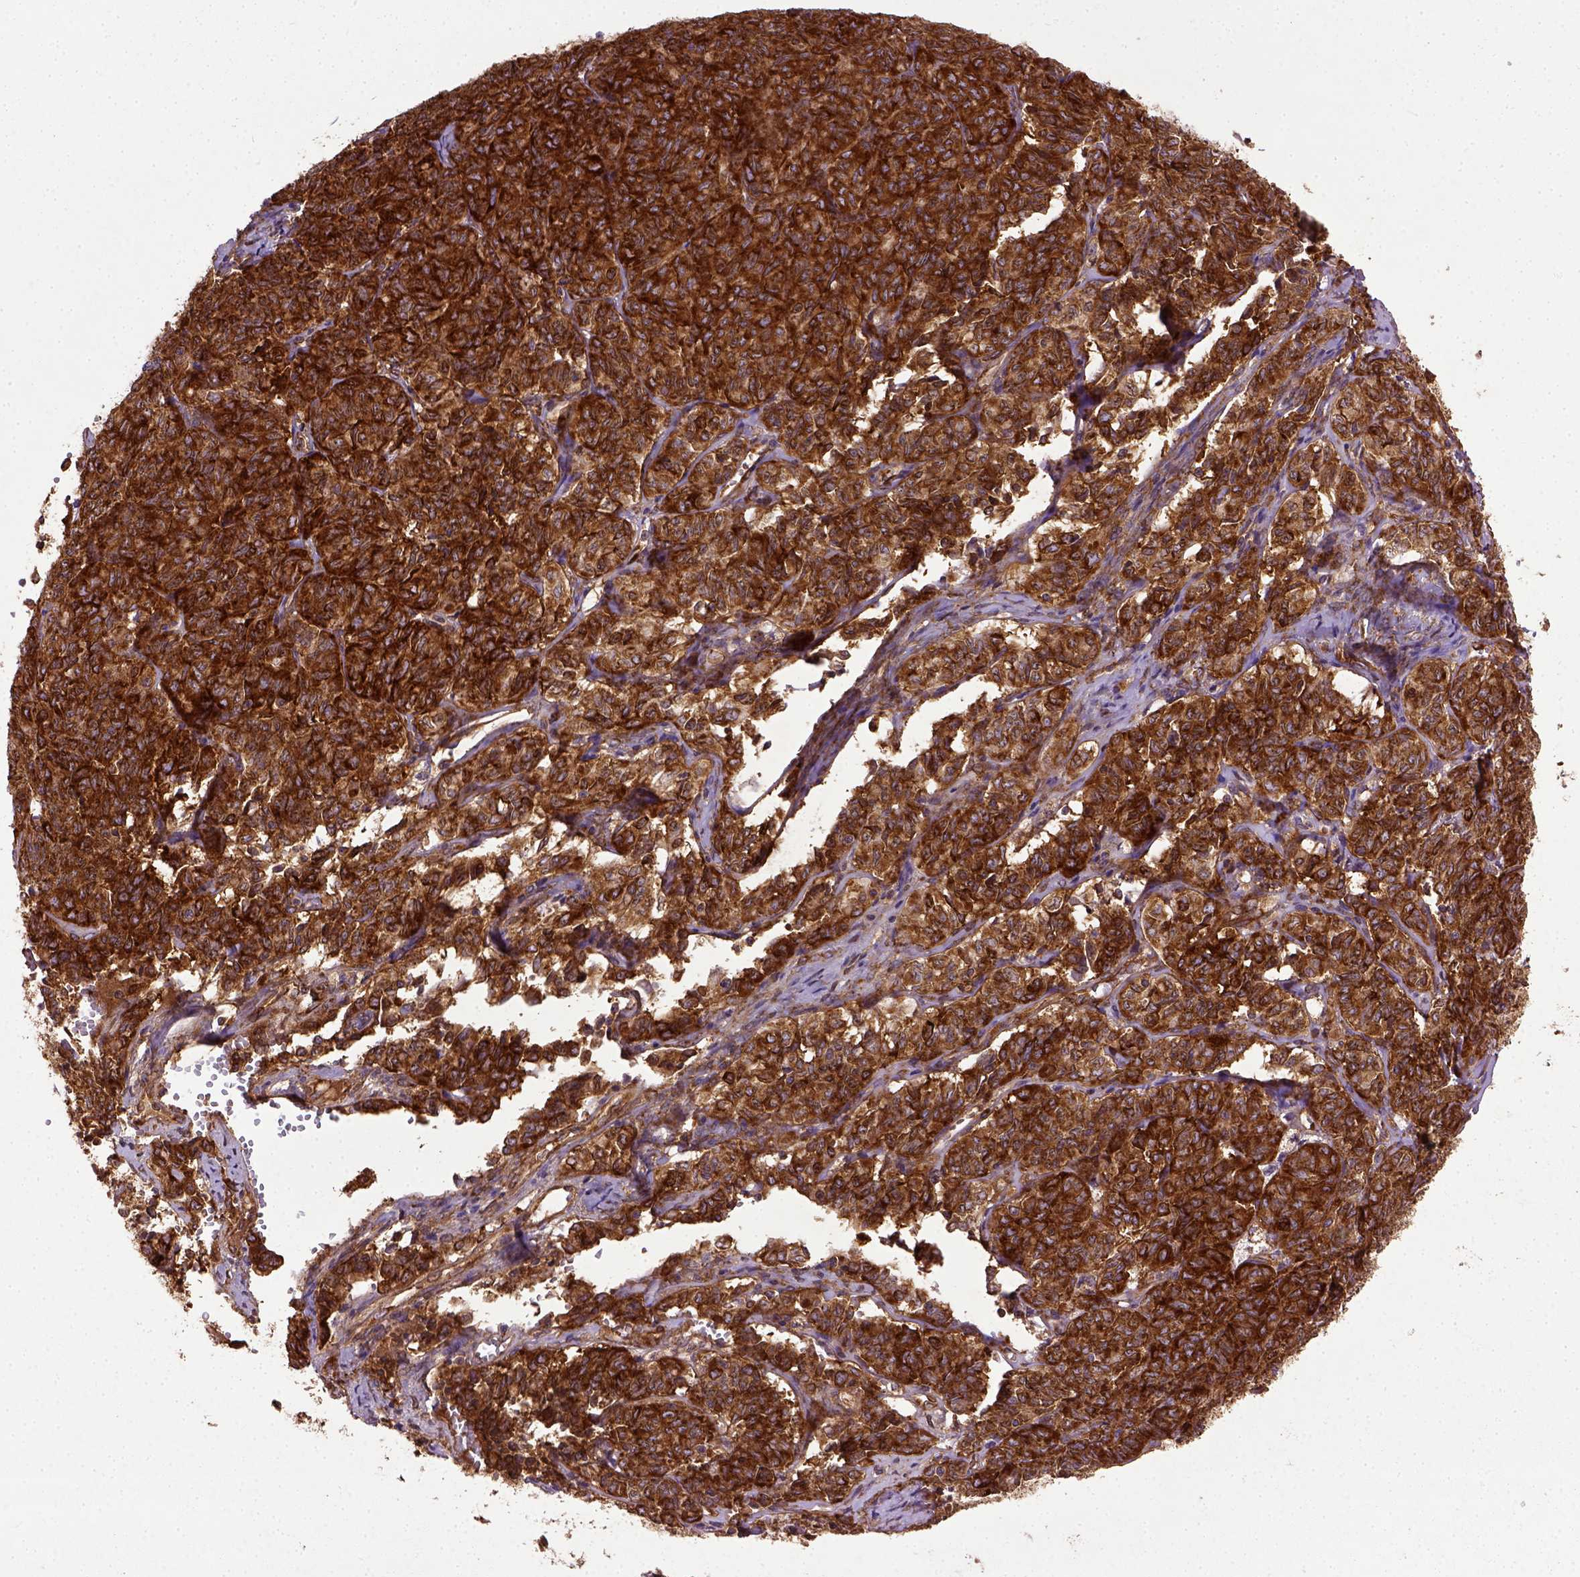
{"staining": {"intensity": "strong", "quantity": ">75%", "location": "cytoplasmic/membranous"}, "tissue": "ovarian cancer", "cell_type": "Tumor cells", "image_type": "cancer", "snomed": [{"axis": "morphology", "description": "Carcinoma, endometroid"}, {"axis": "topography", "description": "Ovary"}], "caption": "IHC staining of ovarian cancer, which shows high levels of strong cytoplasmic/membranous staining in about >75% of tumor cells indicating strong cytoplasmic/membranous protein positivity. The staining was performed using DAB (3,3'-diaminobenzidine) (brown) for protein detection and nuclei were counterstained in hematoxylin (blue).", "gene": "CAPRIN1", "patient": {"sex": "female", "age": 80}}